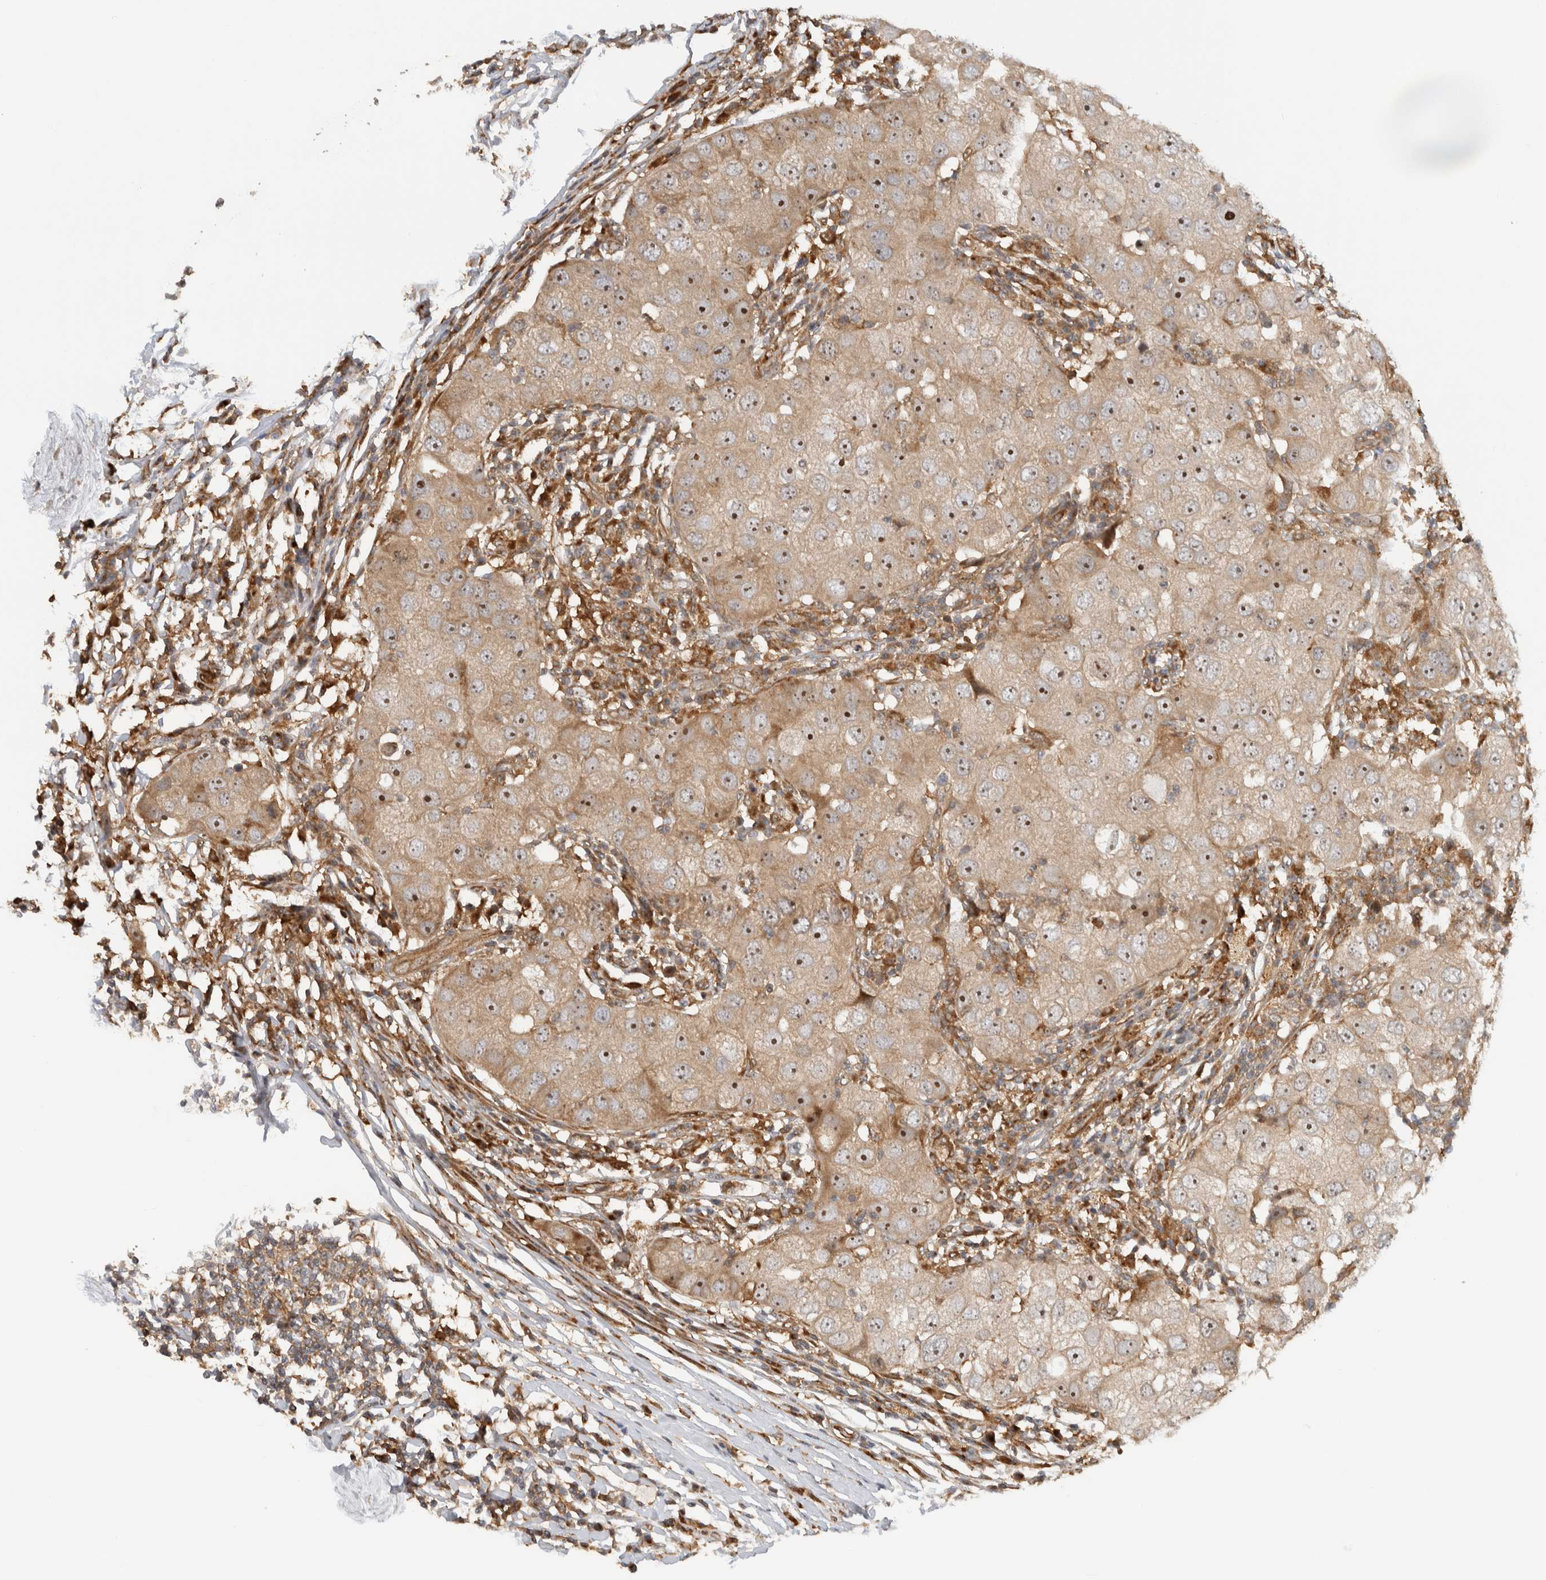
{"staining": {"intensity": "moderate", "quantity": ">75%", "location": "cytoplasmic/membranous,nuclear"}, "tissue": "breast cancer", "cell_type": "Tumor cells", "image_type": "cancer", "snomed": [{"axis": "morphology", "description": "Duct carcinoma"}, {"axis": "topography", "description": "Breast"}], "caption": "Protein analysis of breast infiltrating ductal carcinoma tissue demonstrates moderate cytoplasmic/membranous and nuclear expression in approximately >75% of tumor cells. Using DAB (brown) and hematoxylin (blue) stains, captured at high magnification using brightfield microscopy.", "gene": "WASF2", "patient": {"sex": "female", "age": 27}}